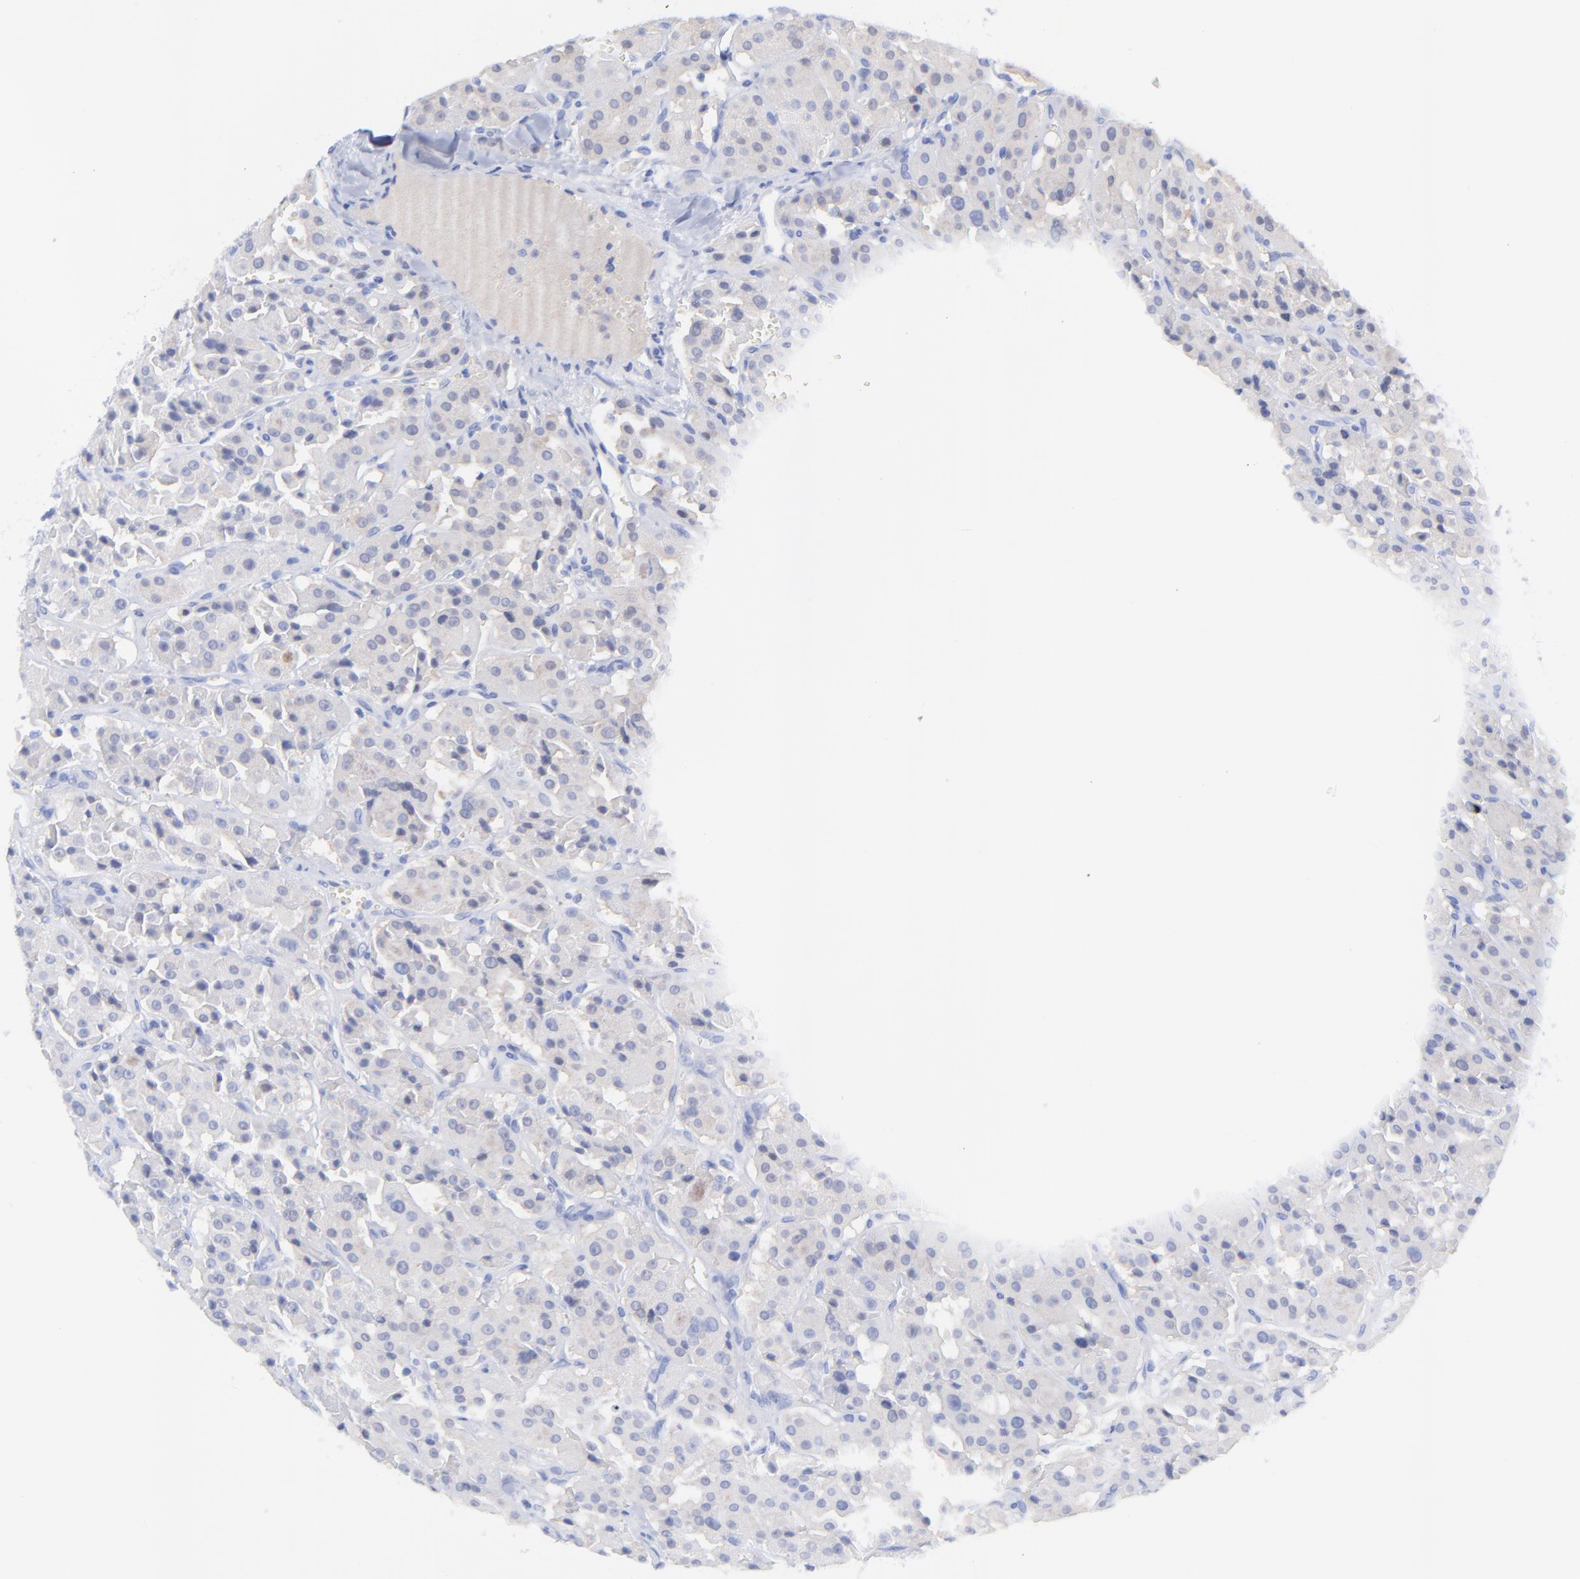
{"staining": {"intensity": "negative", "quantity": "none", "location": "none"}, "tissue": "thyroid cancer", "cell_type": "Tumor cells", "image_type": "cancer", "snomed": [{"axis": "morphology", "description": "Carcinoma, NOS"}, {"axis": "topography", "description": "Thyroid gland"}], "caption": "Protein analysis of thyroid cancer (carcinoma) shows no significant positivity in tumor cells. (DAB IHC with hematoxylin counter stain).", "gene": "CFAP57", "patient": {"sex": "male", "age": 76}}